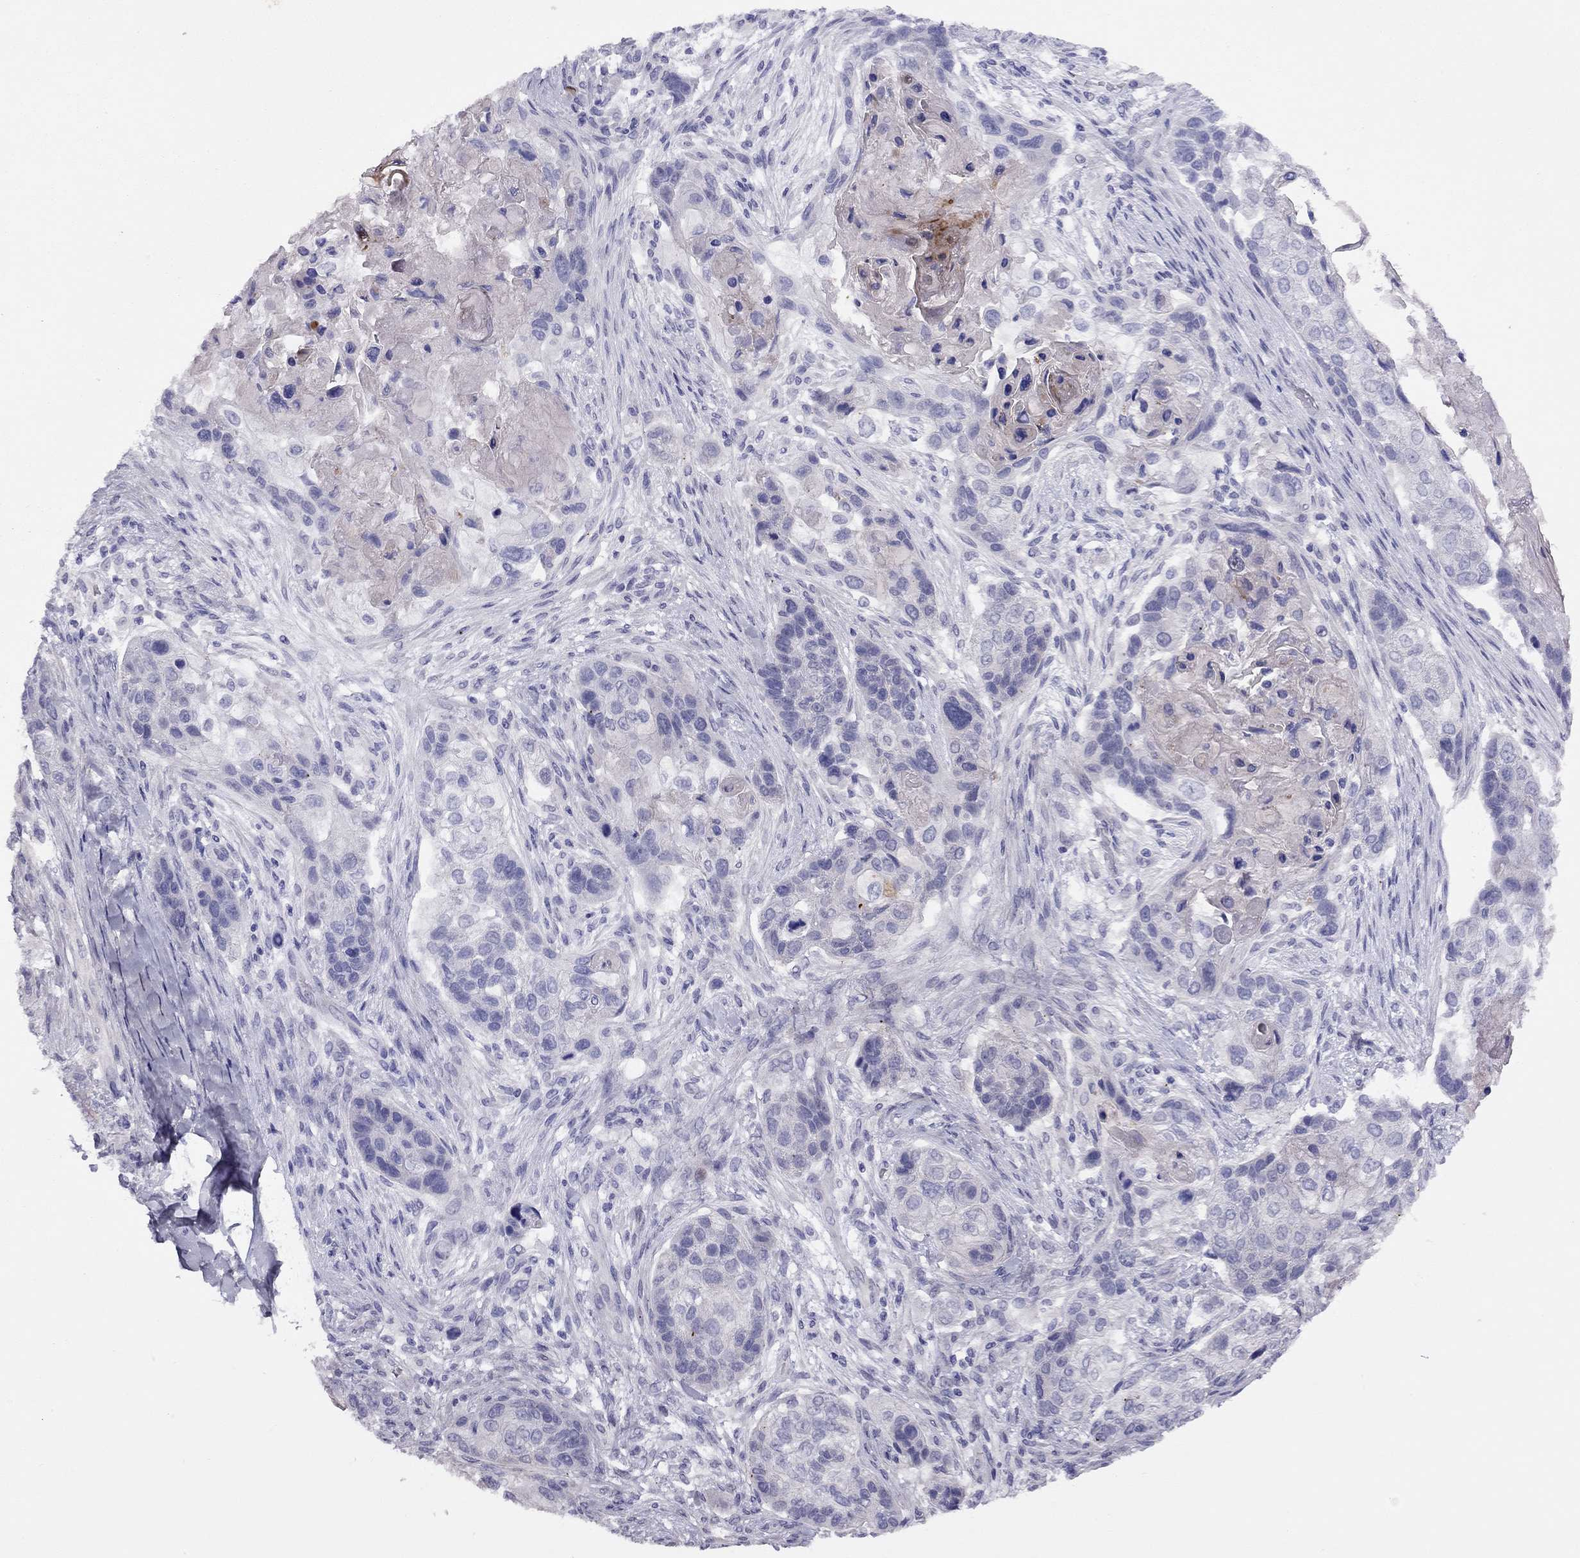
{"staining": {"intensity": "negative", "quantity": "none", "location": "none"}, "tissue": "lung cancer", "cell_type": "Tumor cells", "image_type": "cancer", "snomed": [{"axis": "morphology", "description": "Squamous cell carcinoma, NOS"}, {"axis": "topography", "description": "Lung"}], "caption": "DAB immunohistochemical staining of human lung cancer reveals no significant expression in tumor cells. Brightfield microscopy of immunohistochemistry (IHC) stained with DAB (brown) and hematoxylin (blue), captured at high magnification.", "gene": "LRIT2", "patient": {"sex": "male", "age": 69}}